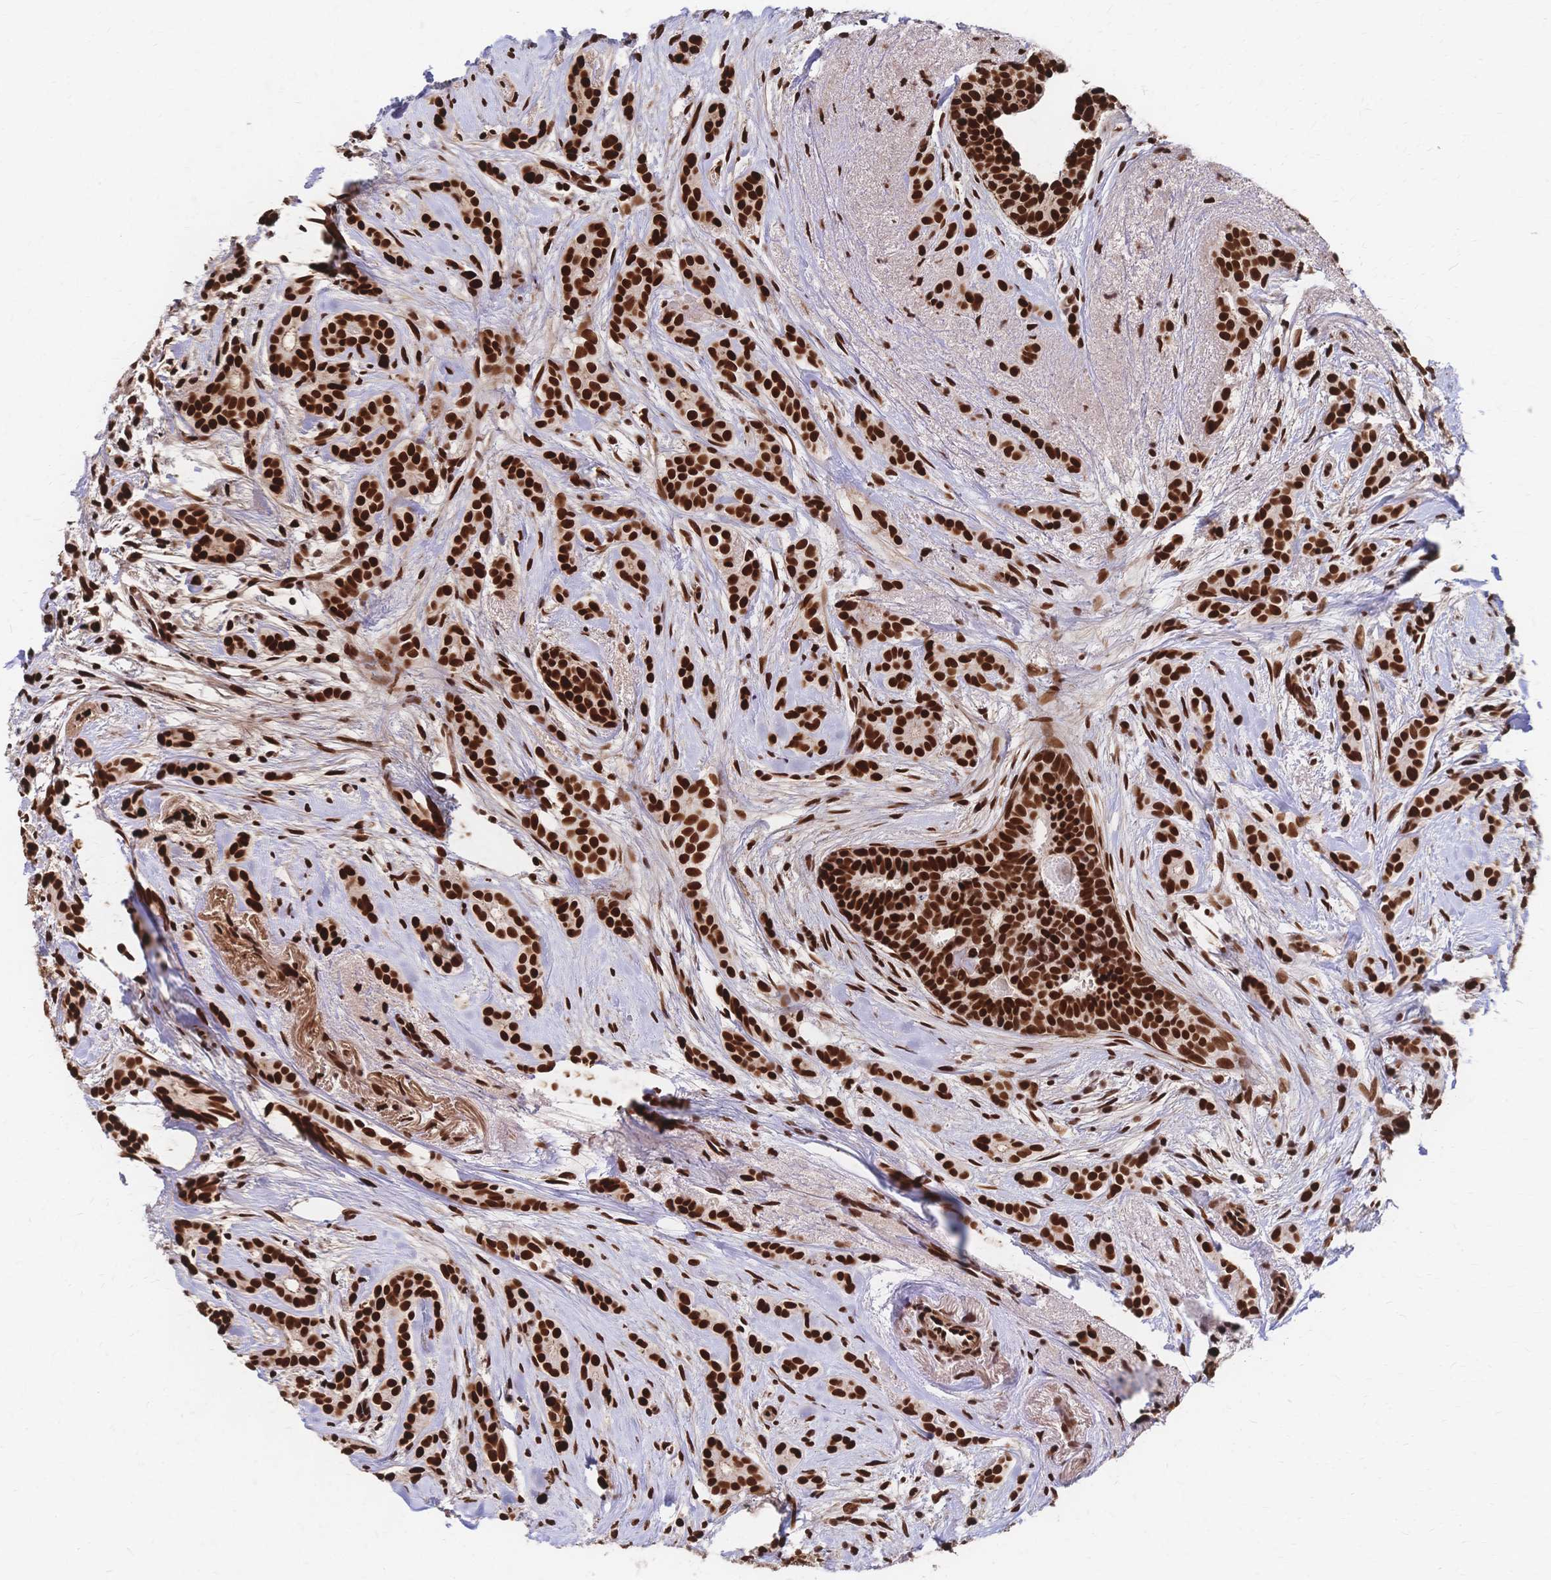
{"staining": {"intensity": "strong", "quantity": ">75%", "location": "nuclear"}, "tissue": "breast cancer", "cell_type": "Tumor cells", "image_type": "cancer", "snomed": [{"axis": "morphology", "description": "Duct carcinoma"}, {"axis": "topography", "description": "Breast"}], "caption": "Human breast cancer (infiltrating ductal carcinoma) stained for a protein (brown) exhibits strong nuclear positive expression in about >75% of tumor cells.", "gene": "HDGF", "patient": {"sex": "female", "age": 65}}